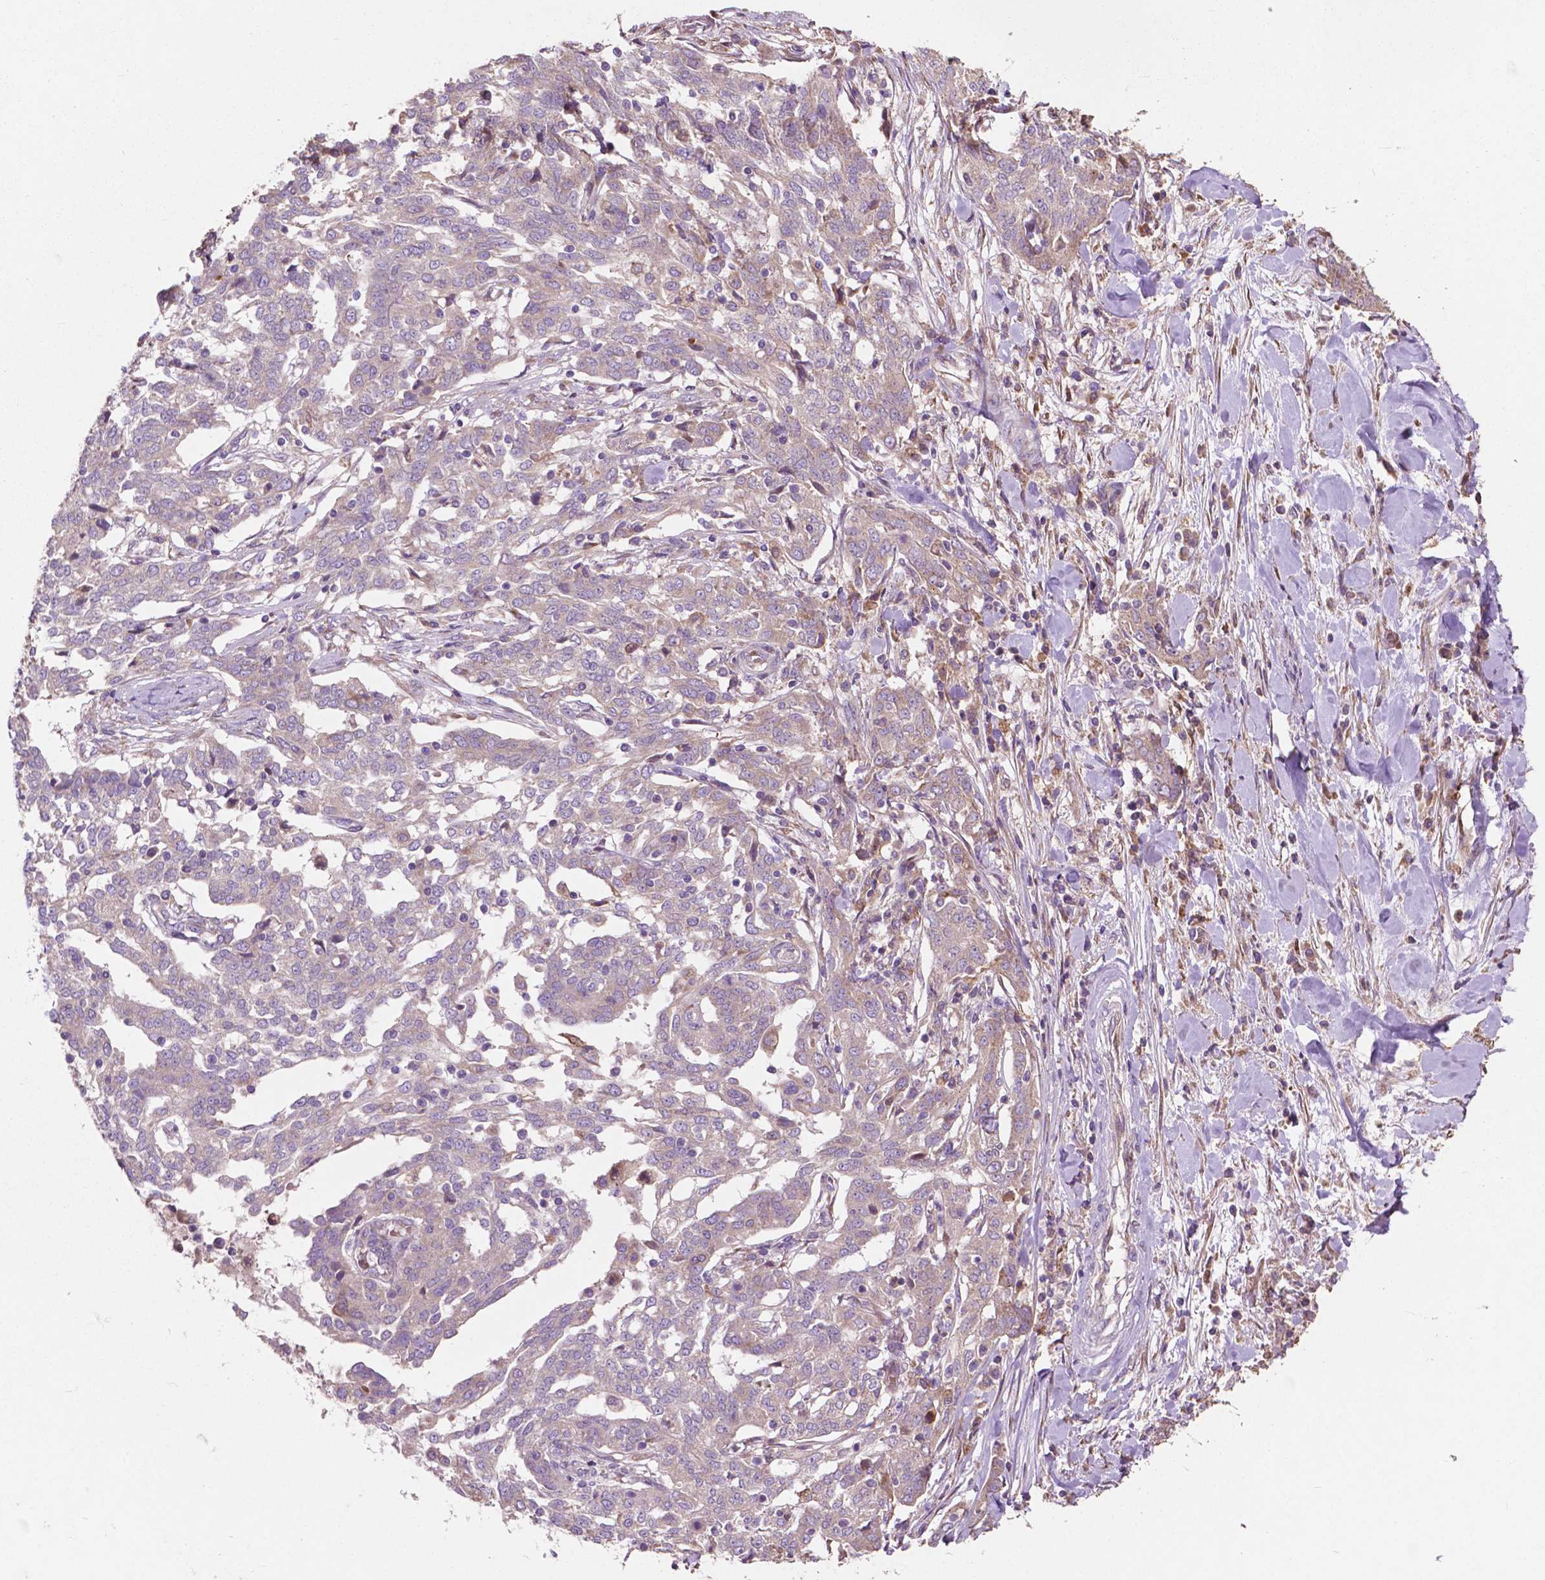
{"staining": {"intensity": "negative", "quantity": "none", "location": "none"}, "tissue": "ovarian cancer", "cell_type": "Tumor cells", "image_type": "cancer", "snomed": [{"axis": "morphology", "description": "Cystadenocarcinoma, serous, NOS"}, {"axis": "topography", "description": "Ovary"}], "caption": "Protein analysis of serous cystadenocarcinoma (ovarian) exhibits no significant positivity in tumor cells.", "gene": "MBTPS1", "patient": {"sex": "female", "age": 67}}